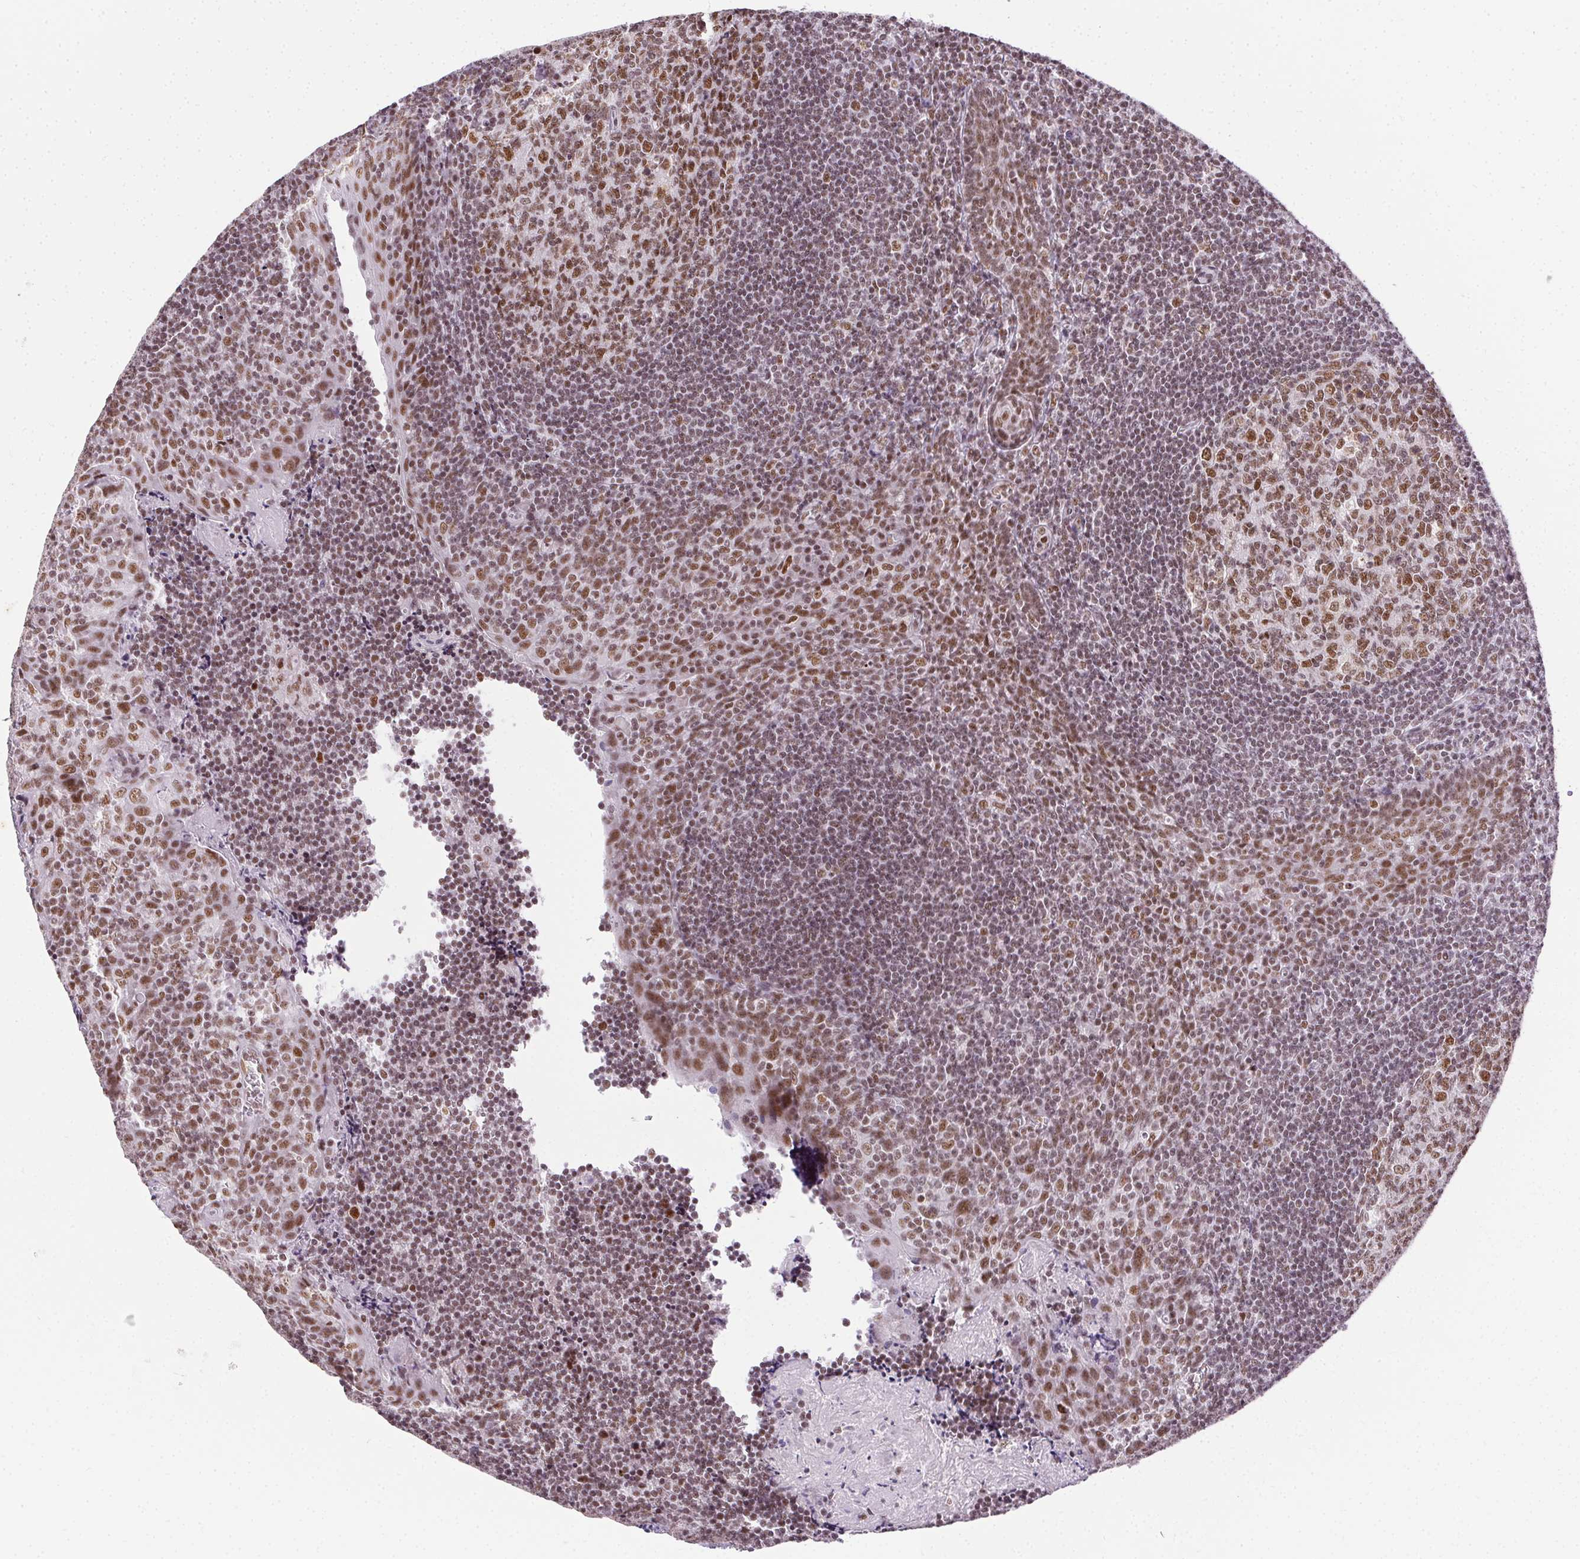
{"staining": {"intensity": "moderate", "quantity": ">75%", "location": "nuclear"}, "tissue": "tonsil", "cell_type": "Germinal center cells", "image_type": "normal", "snomed": [{"axis": "morphology", "description": "Normal tissue, NOS"}, {"axis": "morphology", "description": "Inflammation, NOS"}, {"axis": "topography", "description": "Tonsil"}], "caption": "Protein expression analysis of unremarkable human tonsil reveals moderate nuclear positivity in about >75% of germinal center cells.", "gene": "TRA2B", "patient": {"sex": "female", "age": 31}}